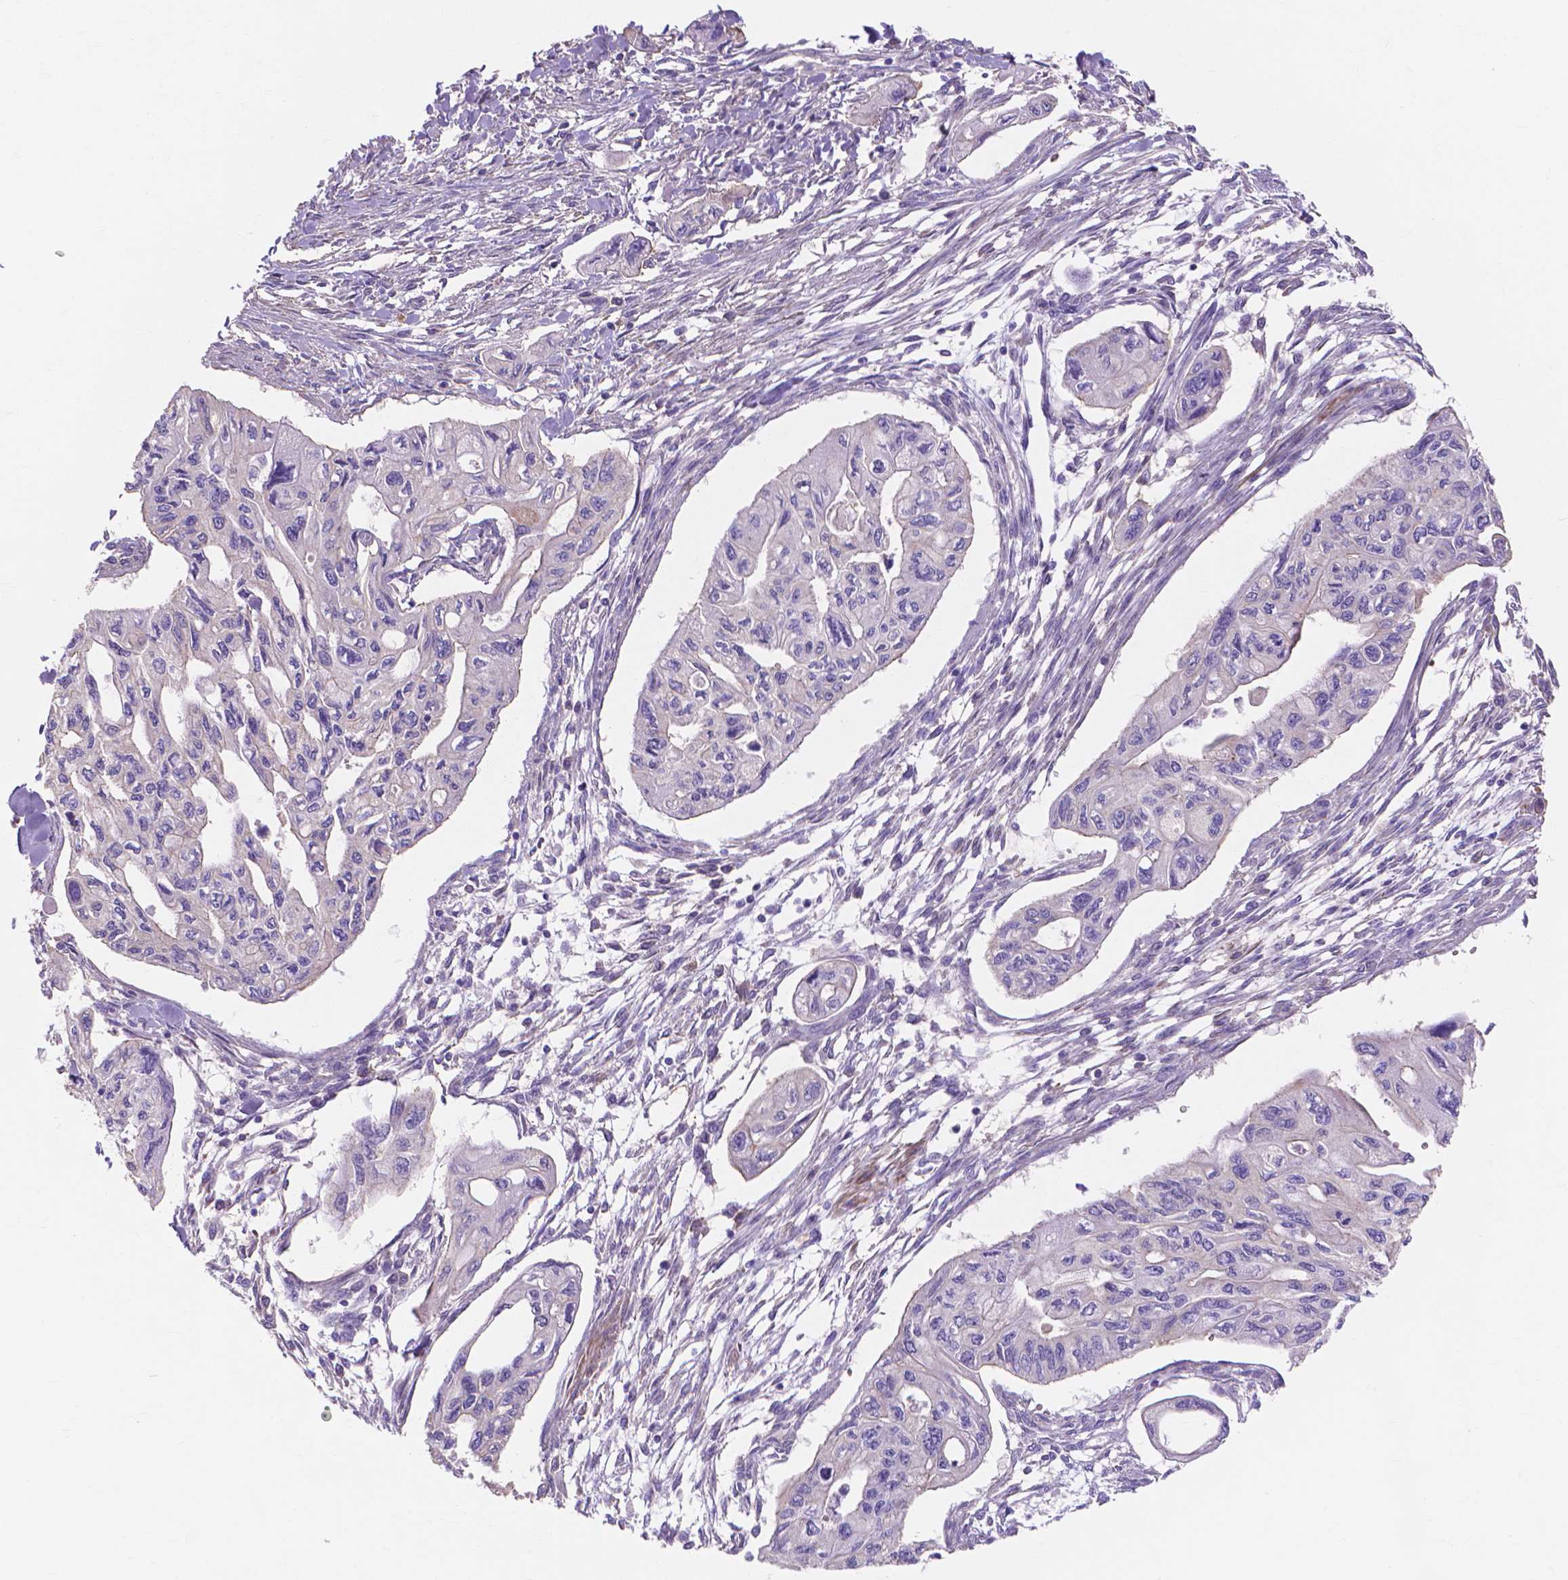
{"staining": {"intensity": "negative", "quantity": "none", "location": "none"}, "tissue": "pancreatic cancer", "cell_type": "Tumor cells", "image_type": "cancer", "snomed": [{"axis": "morphology", "description": "Adenocarcinoma, NOS"}, {"axis": "topography", "description": "Pancreas"}], "caption": "Tumor cells show no significant protein positivity in pancreatic cancer.", "gene": "MBLAC1", "patient": {"sex": "female", "age": 76}}